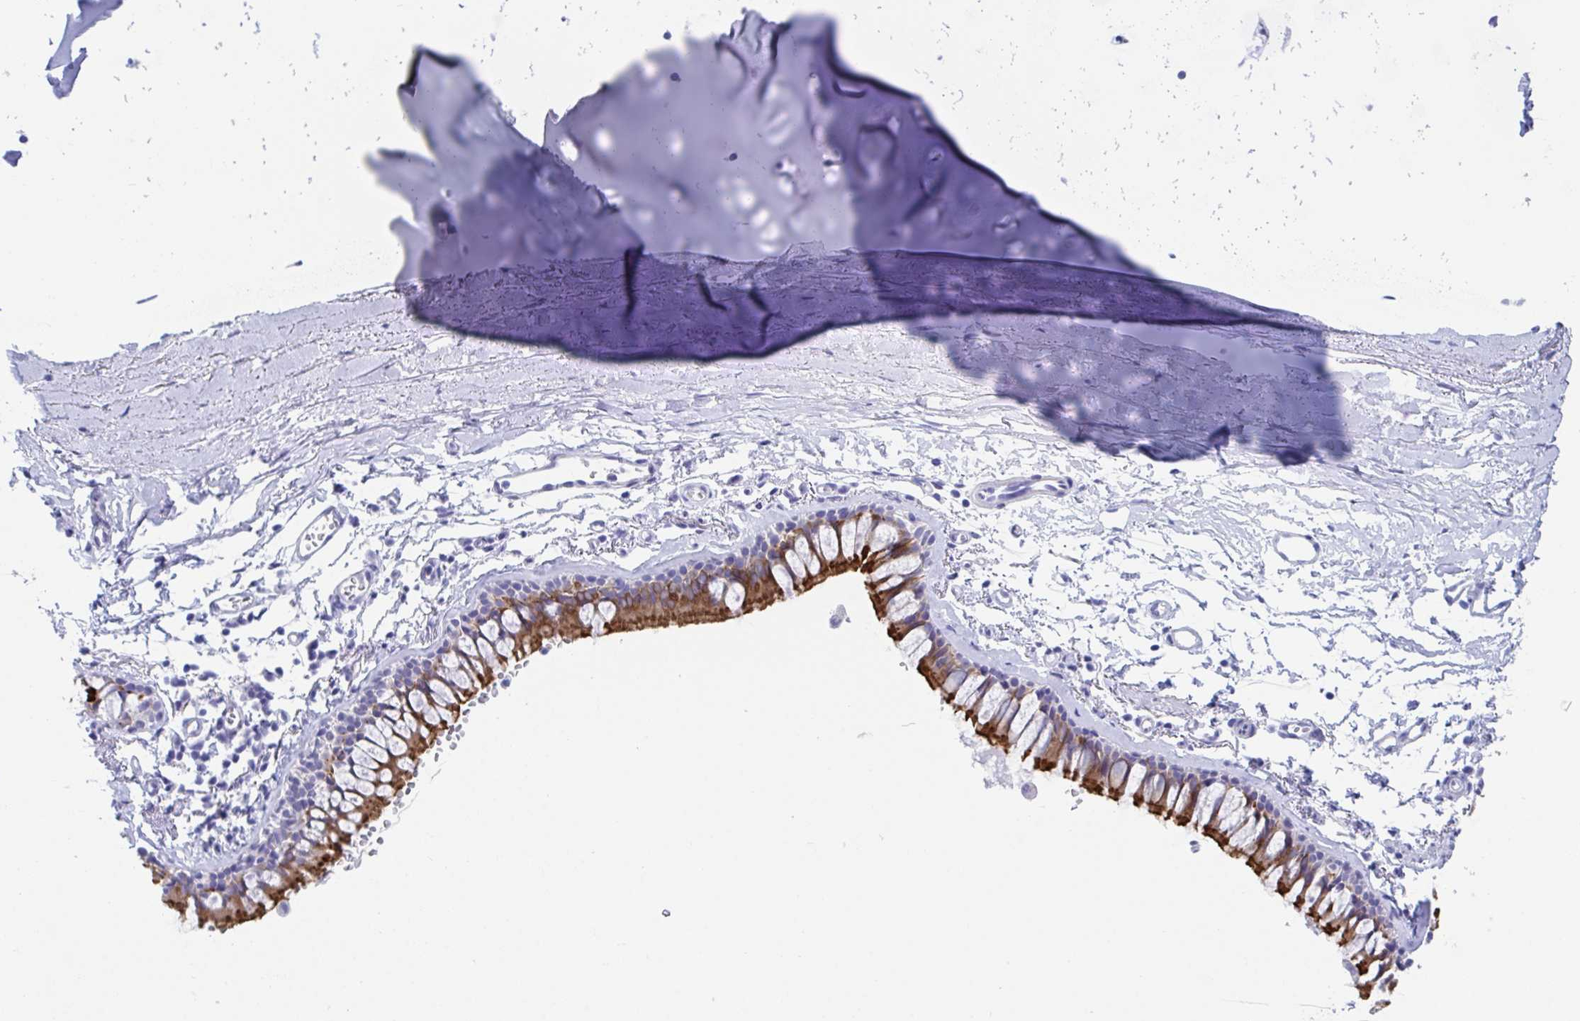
{"staining": {"intensity": "strong", "quantity": "25%-75%", "location": "cytoplasmic/membranous"}, "tissue": "bronchus", "cell_type": "Respiratory epithelial cells", "image_type": "normal", "snomed": [{"axis": "morphology", "description": "Normal tissue, NOS"}, {"axis": "topography", "description": "Cartilage tissue"}, {"axis": "topography", "description": "Bronchus"}, {"axis": "topography", "description": "Peripheral nerve tissue"}], "caption": "An immunohistochemistry photomicrograph of unremarkable tissue is shown. Protein staining in brown labels strong cytoplasmic/membranous positivity in bronchus within respiratory epithelial cells.", "gene": "TTC30A", "patient": {"sex": "female", "age": 59}}